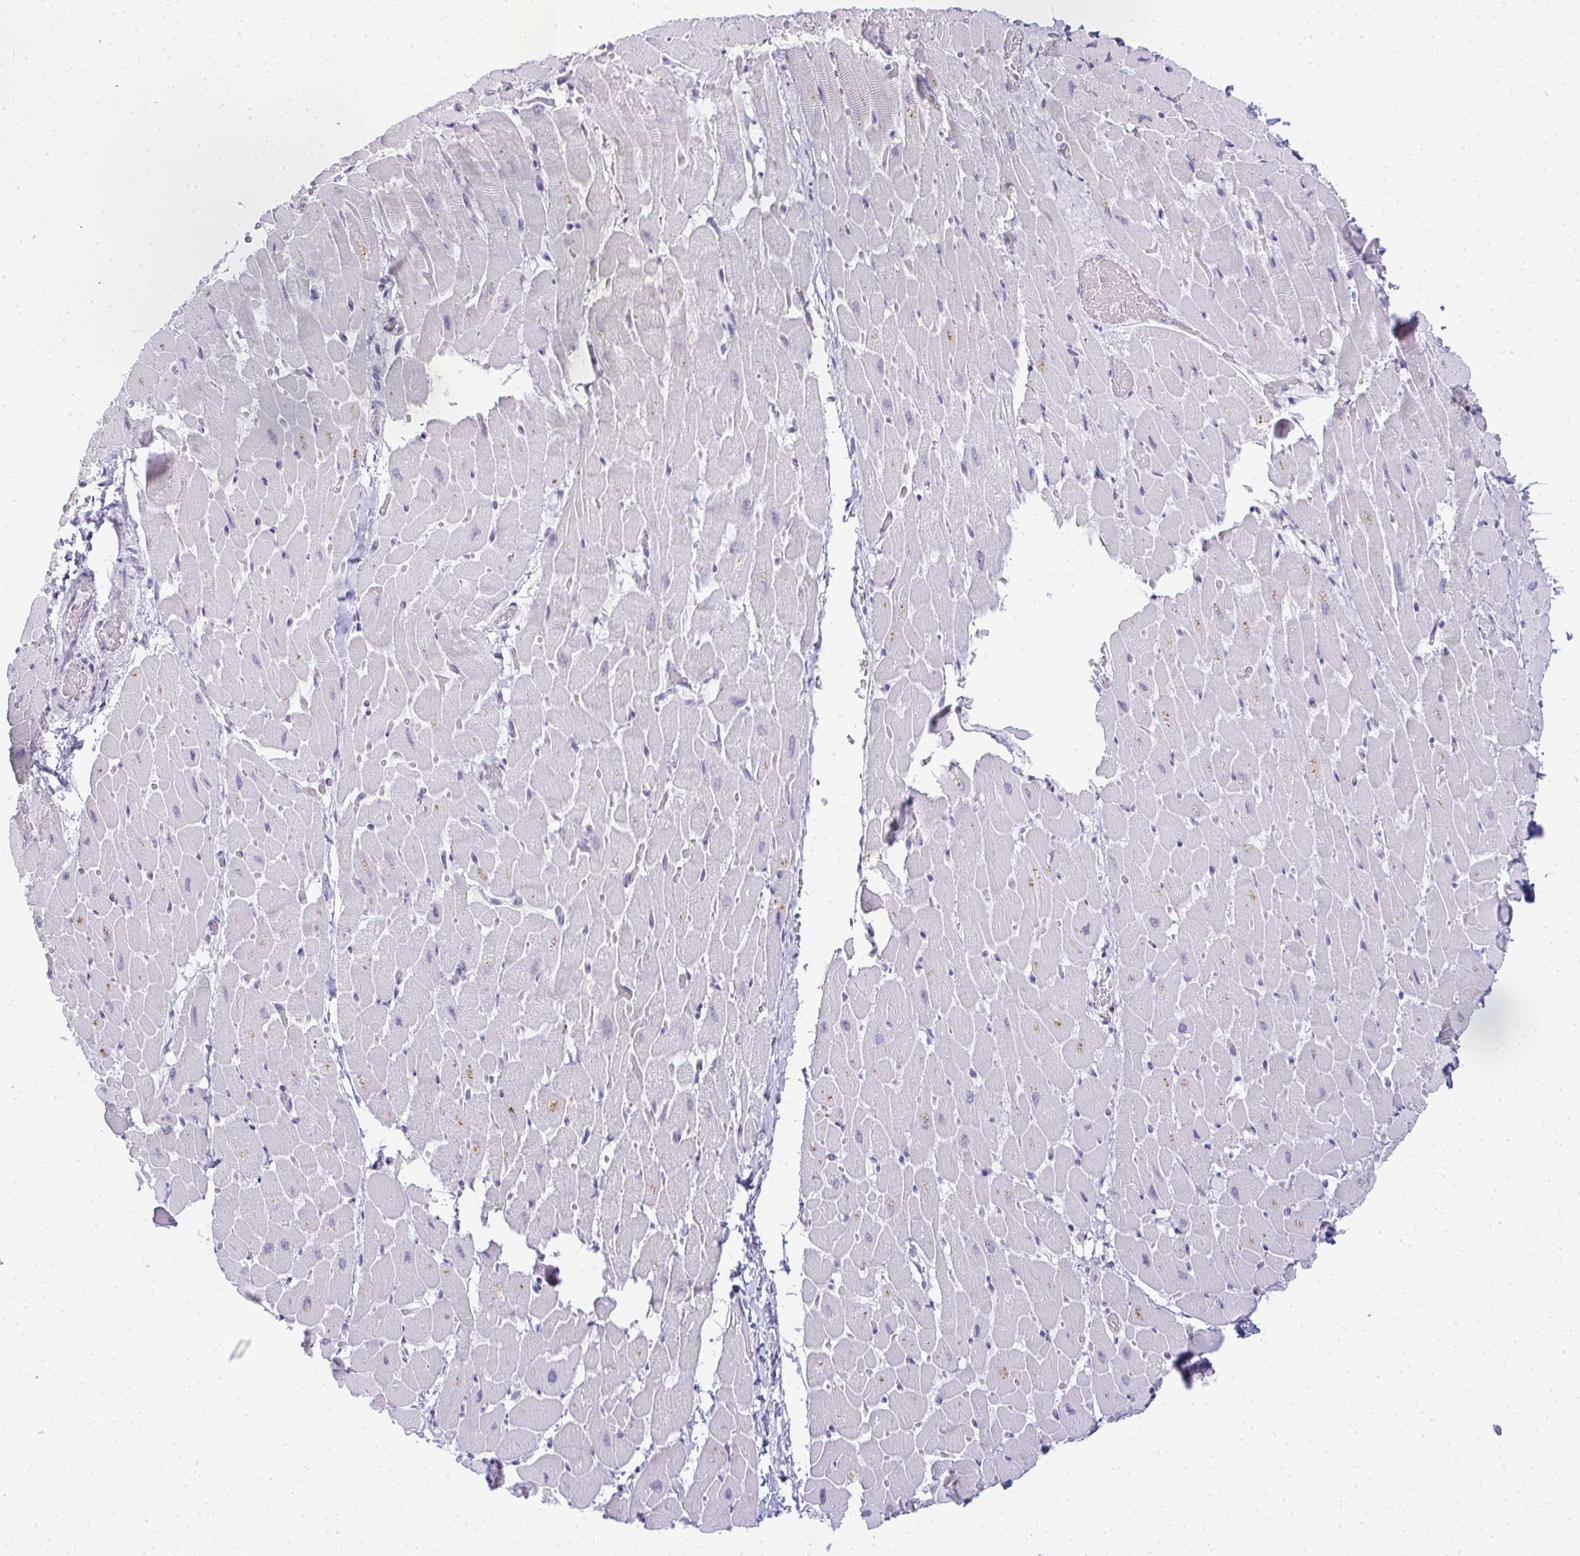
{"staining": {"intensity": "negative", "quantity": "none", "location": "none"}, "tissue": "heart muscle", "cell_type": "Cardiomyocytes", "image_type": "normal", "snomed": [{"axis": "morphology", "description": "Normal tissue, NOS"}, {"axis": "topography", "description": "Heart"}], "caption": "Immunohistochemistry histopathology image of normal human heart muscle stained for a protein (brown), which displays no staining in cardiomyocytes.", "gene": "PLA2G1B", "patient": {"sex": "male", "age": 37}}